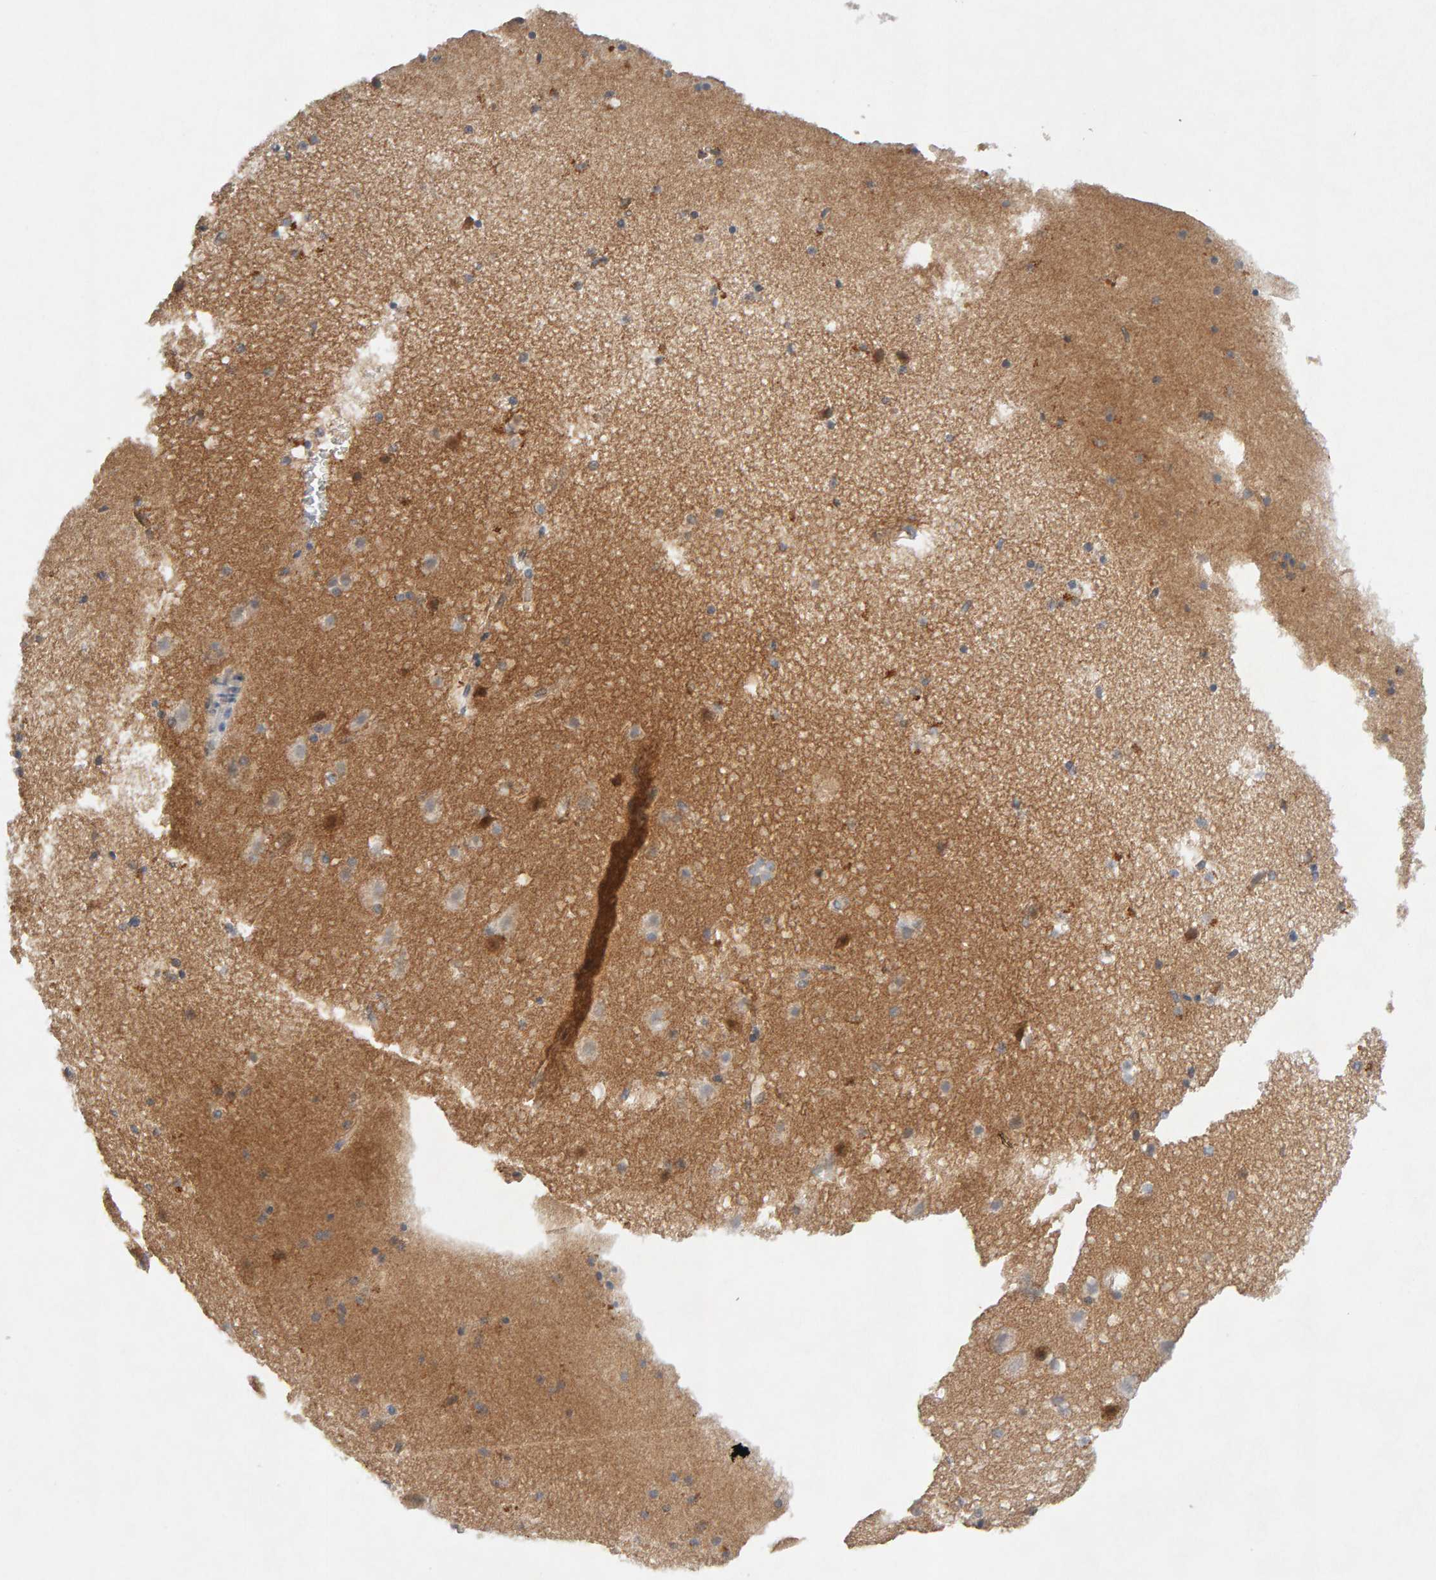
{"staining": {"intensity": "negative", "quantity": "none", "location": "none"}, "tissue": "cerebral cortex", "cell_type": "Endothelial cells", "image_type": "normal", "snomed": [{"axis": "morphology", "description": "Normal tissue, NOS"}, {"axis": "topography", "description": "Cerebral cortex"}], "caption": "Image shows no significant protein expression in endothelial cells of normal cerebral cortex.", "gene": "PTPRM", "patient": {"sex": "male", "age": 45}}